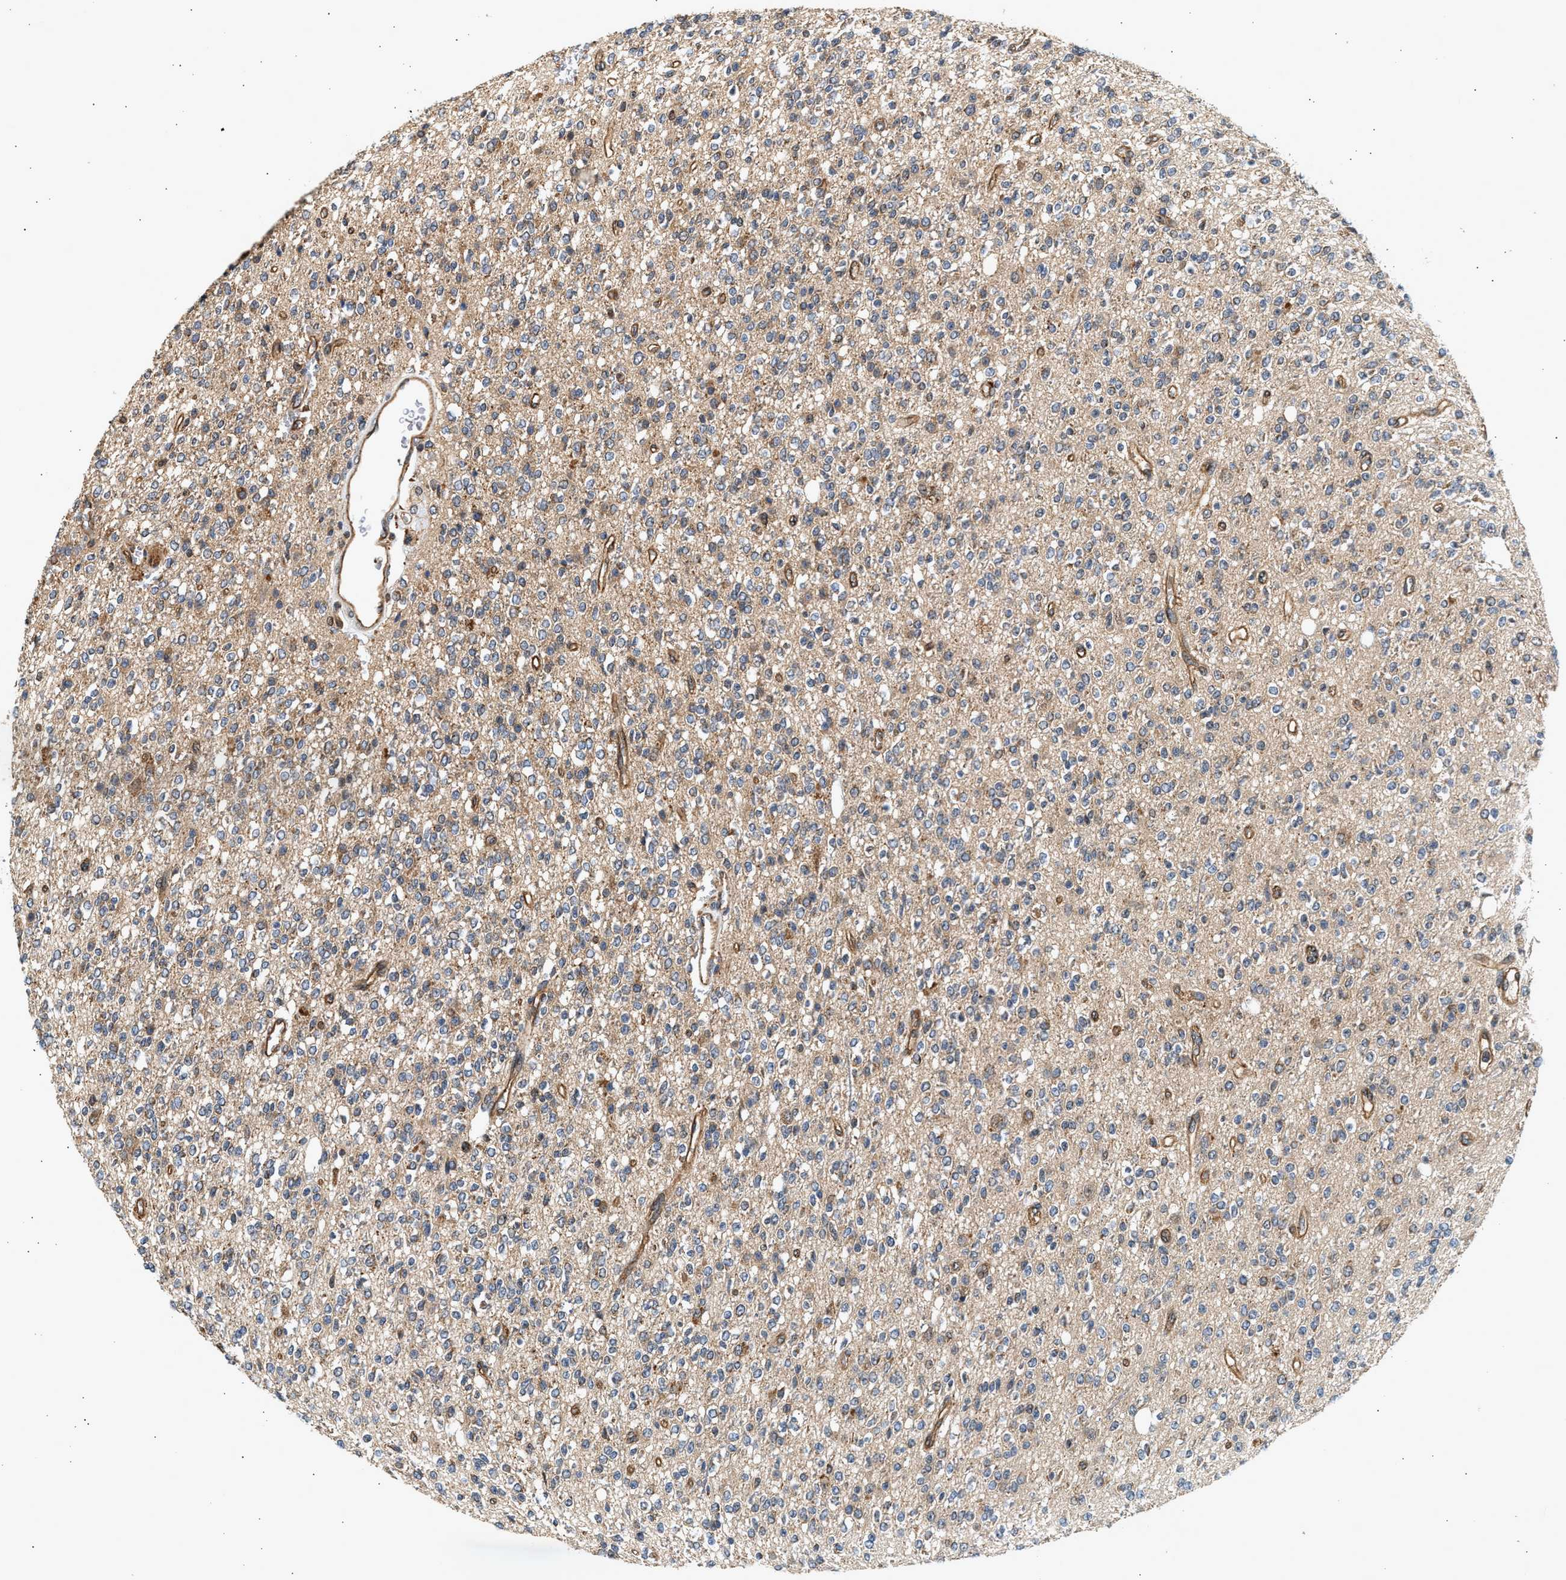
{"staining": {"intensity": "weak", "quantity": "25%-75%", "location": "cytoplasmic/membranous"}, "tissue": "glioma", "cell_type": "Tumor cells", "image_type": "cancer", "snomed": [{"axis": "morphology", "description": "Glioma, malignant, High grade"}, {"axis": "topography", "description": "Brain"}], "caption": "Protein staining exhibits weak cytoplasmic/membranous positivity in about 25%-75% of tumor cells in high-grade glioma (malignant).", "gene": "DUSP14", "patient": {"sex": "male", "age": 34}}